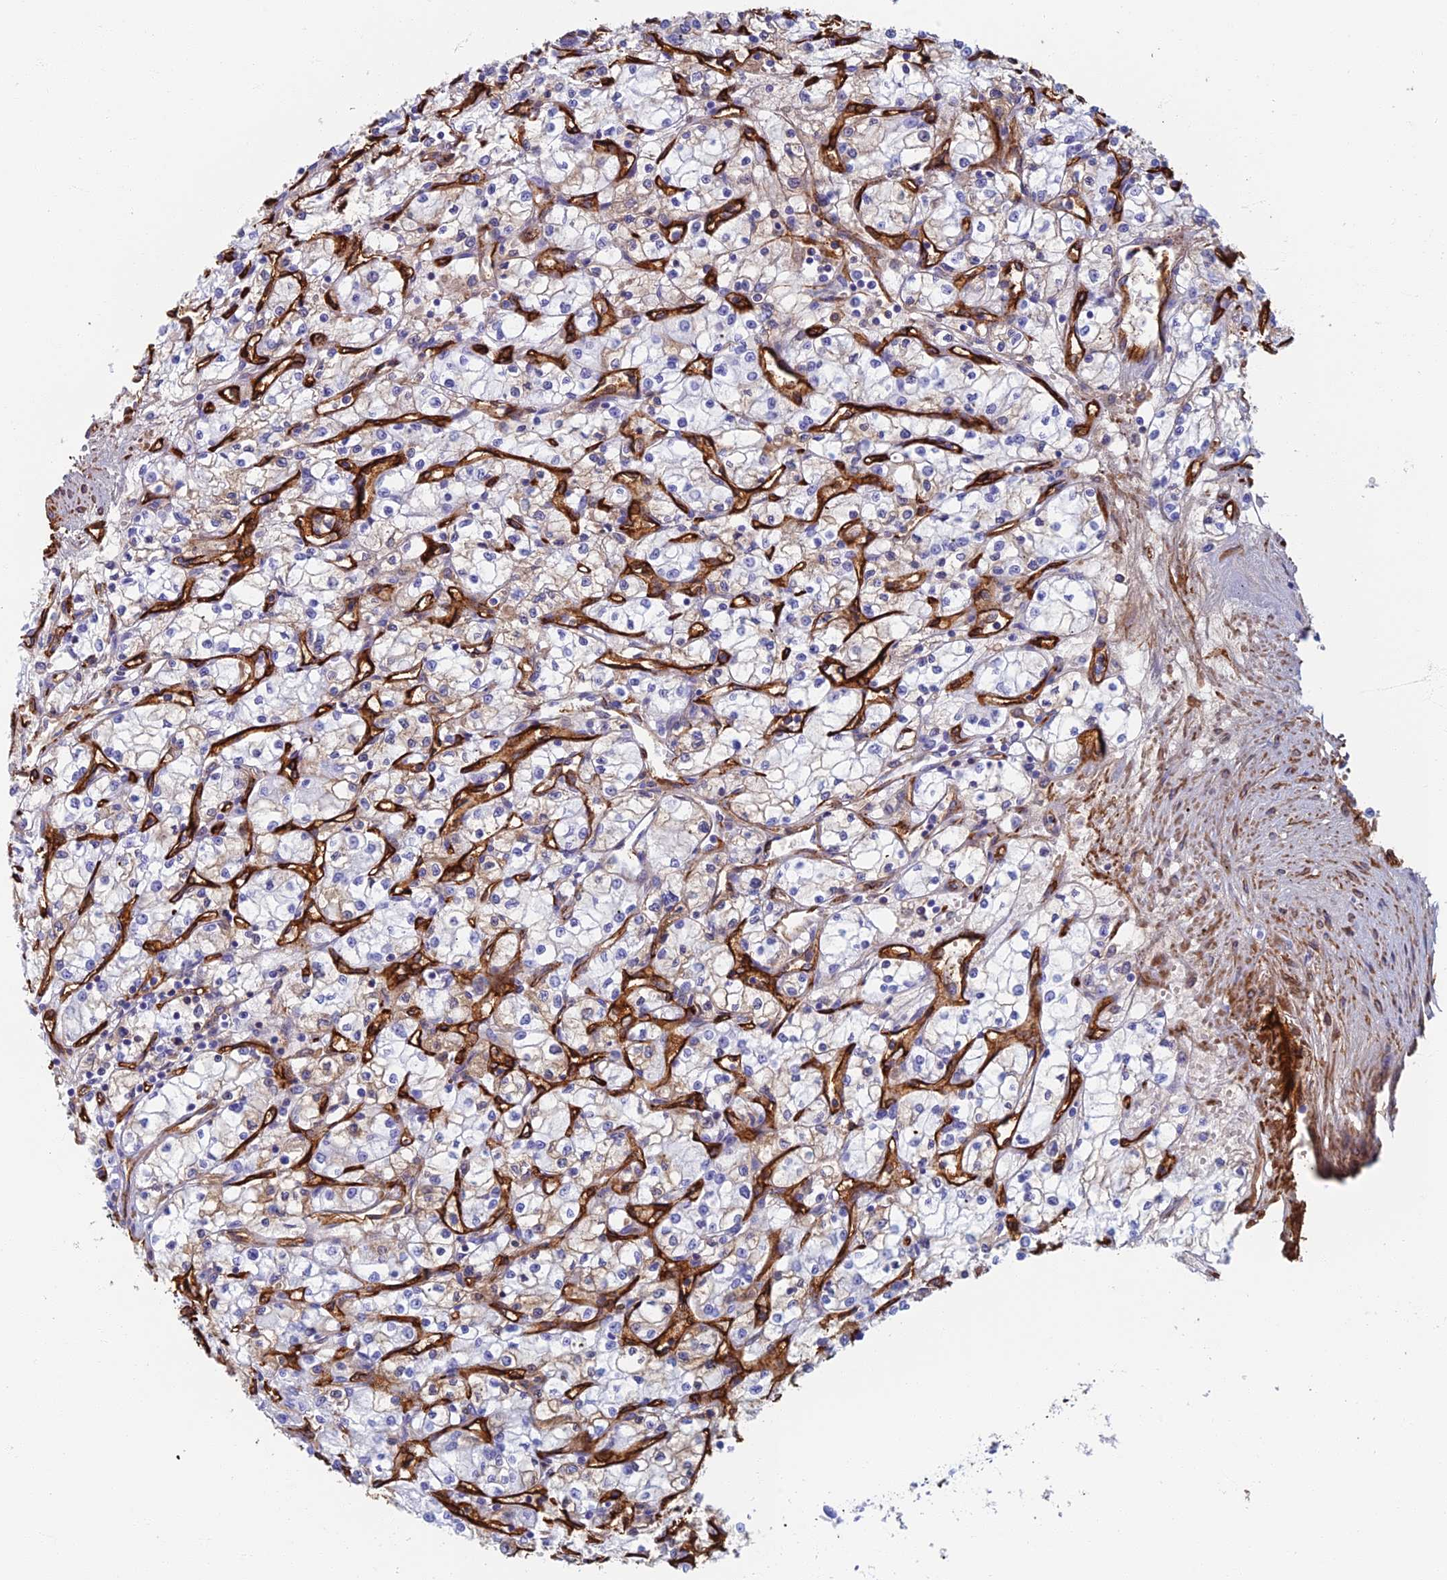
{"staining": {"intensity": "negative", "quantity": "none", "location": "none"}, "tissue": "renal cancer", "cell_type": "Tumor cells", "image_type": "cancer", "snomed": [{"axis": "morphology", "description": "Adenocarcinoma, NOS"}, {"axis": "topography", "description": "Kidney"}], "caption": "Immunohistochemistry micrograph of human renal cancer (adenocarcinoma) stained for a protein (brown), which reveals no expression in tumor cells. (IHC, brightfield microscopy, high magnification).", "gene": "ETFRF1", "patient": {"sex": "male", "age": 59}}